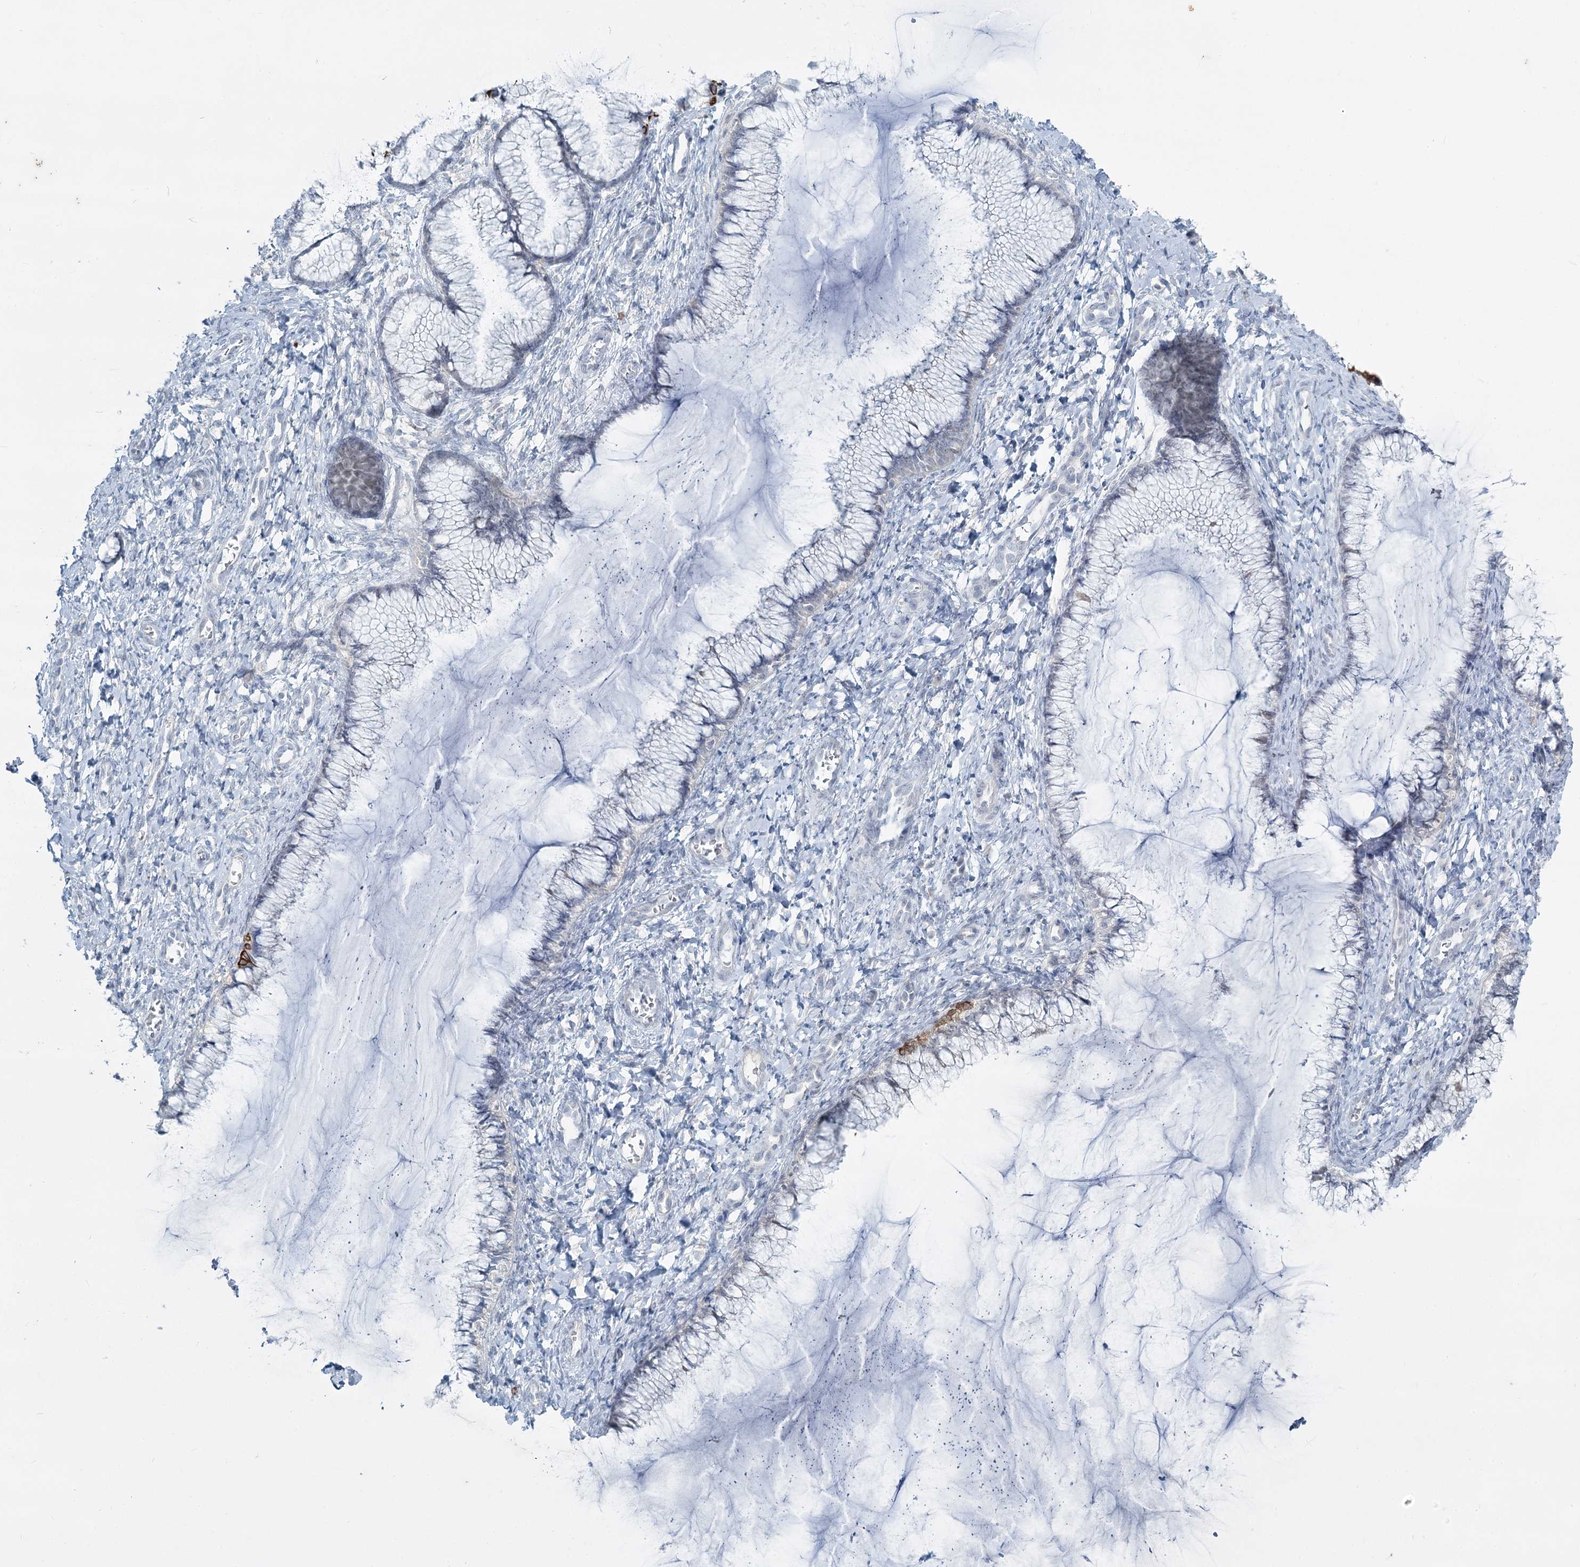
{"staining": {"intensity": "moderate", "quantity": "<25%", "location": "cytoplasmic/membranous"}, "tissue": "cervix", "cell_type": "Glandular cells", "image_type": "normal", "snomed": [{"axis": "morphology", "description": "Normal tissue, NOS"}, {"axis": "morphology", "description": "Adenocarcinoma, NOS"}, {"axis": "topography", "description": "Cervix"}], "caption": "Immunohistochemical staining of normal human cervix reveals low levels of moderate cytoplasmic/membranous positivity in about <25% of glandular cells. (DAB (3,3'-diaminobenzidine) = brown stain, brightfield microscopy at high magnification).", "gene": "ABITRAM", "patient": {"sex": "female", "age": 29}}